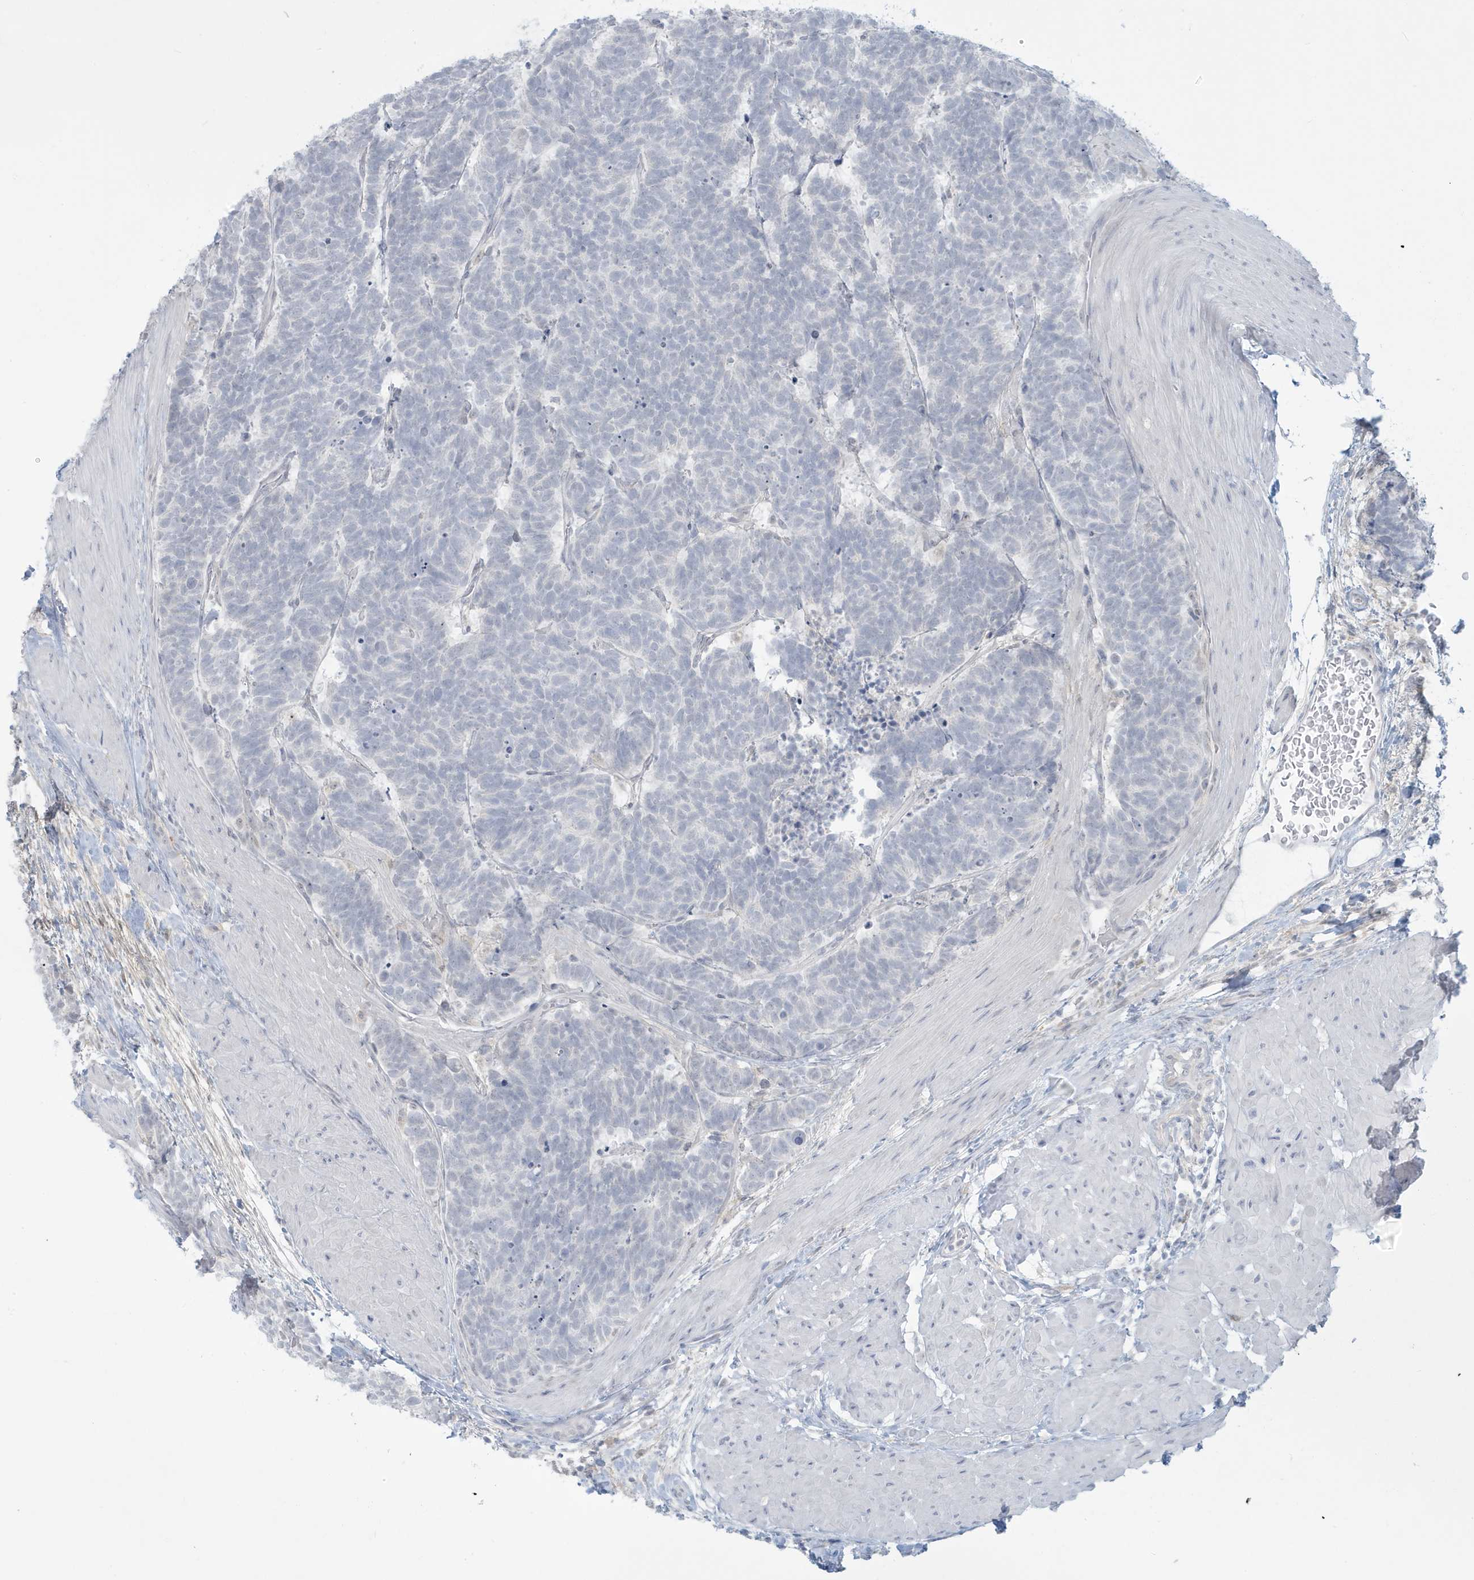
{"staining": {"intensity": "negative", "quantity": "none", "location": "none"}, "tissue": "carcinoid", "cell_type": "Tumor cells", "image_type": "cancer", "snomed": [{"axis": "morphology", "description": "Carcinoma, NOS"}, {"axis": "morphology", "description": "Carcinoid, malignant, NOS"}, {"axis": "topography", "description": "Urinary bladder"}], "caption": "This is an immunohistochemistry (IHC) image of human malignant carcinoid. There is no expression in tumor cells.", "gene": "HERC6", "patient": {"sex": "male", "age": 57}}